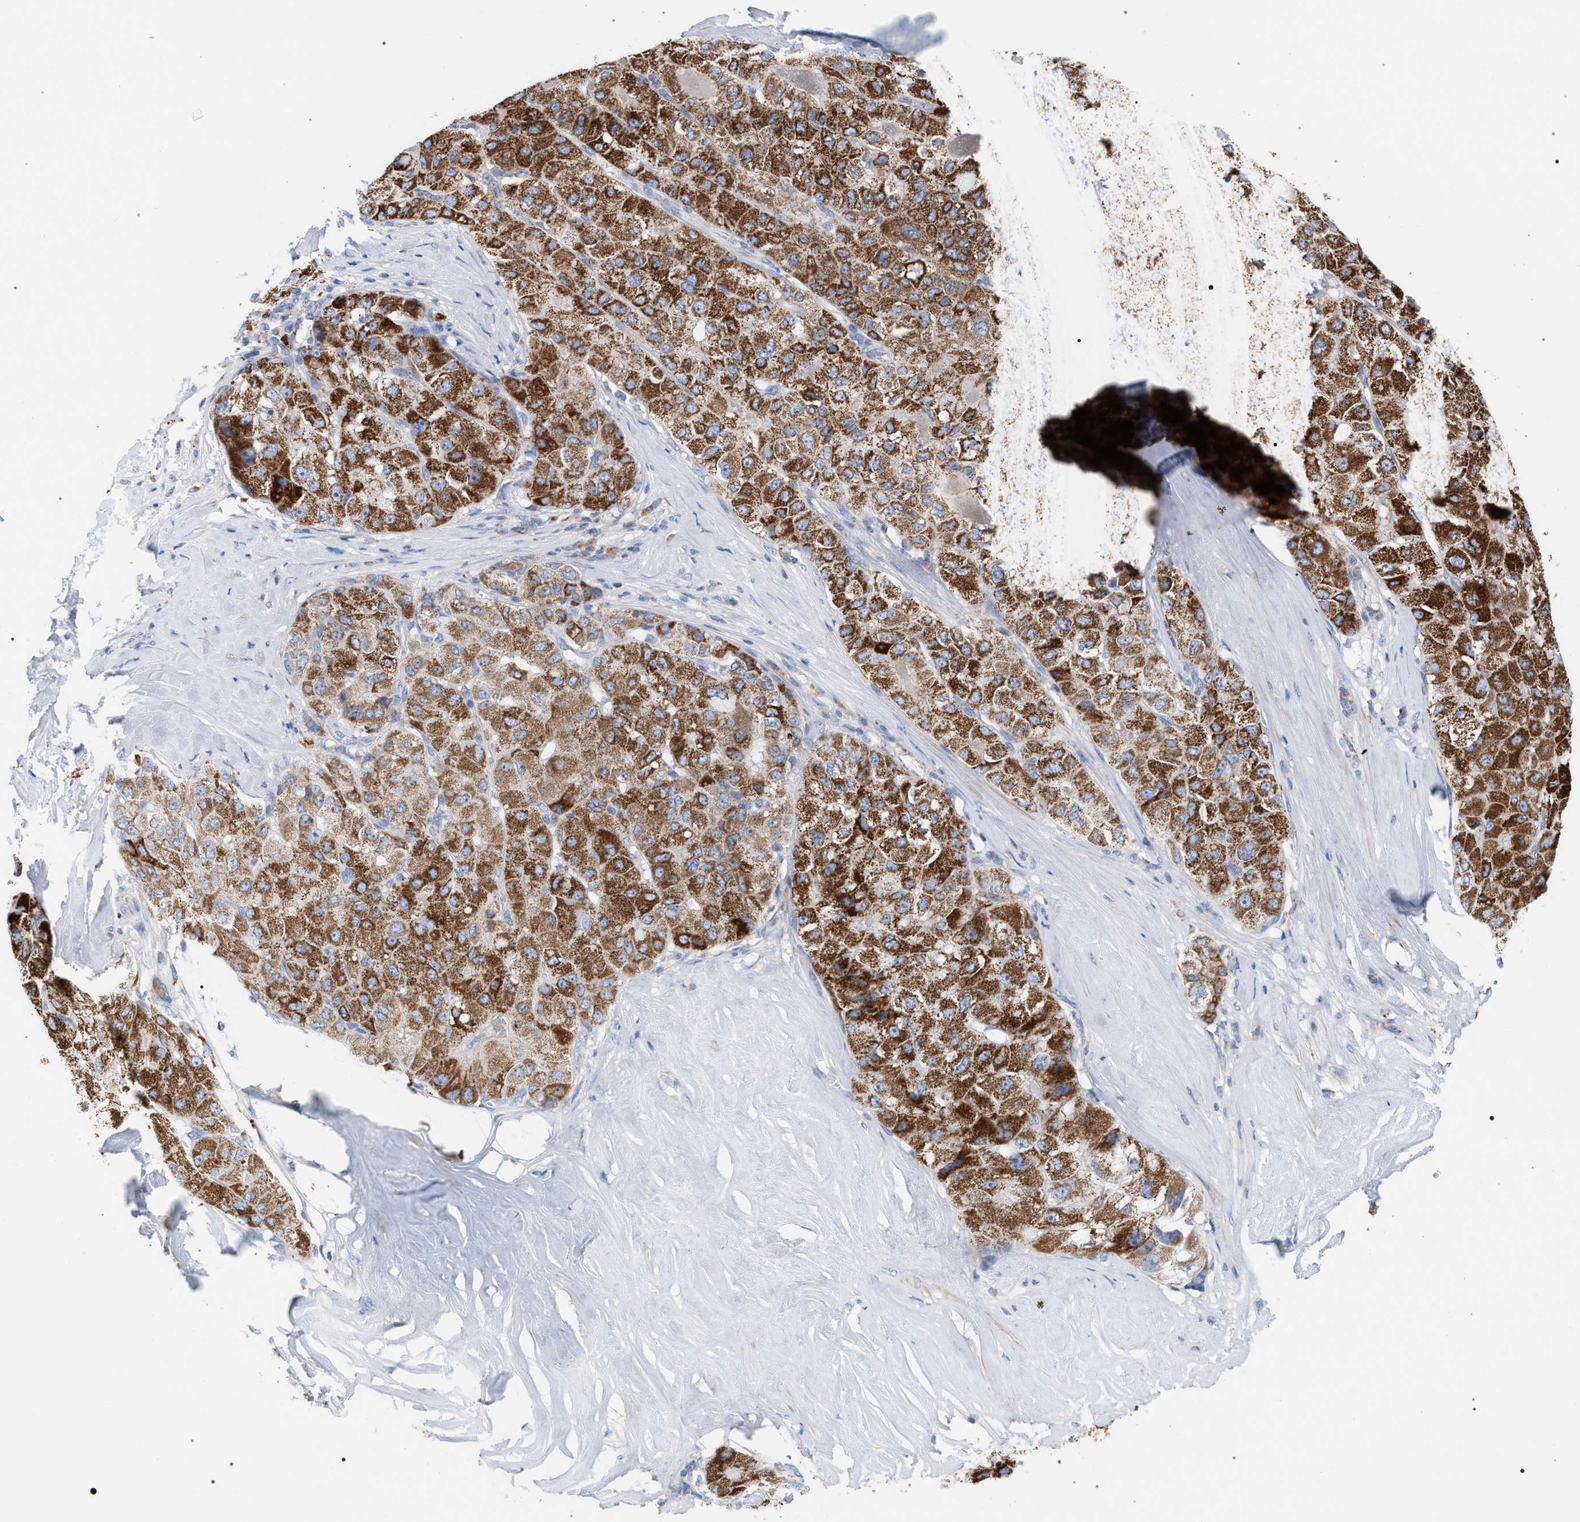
{"staining": {"intensity": "strong", "quantity": ">75%", "location": "cytoplasmic/membranous"}, "tissue": "liver cancer", "cell_type": "Tumor cells", "image_type": "cancer", "snomed": [{"axis": "morphology", "description": "Carcinoma, Hepatocellular, NOS"}, {"axis": "topography", "description": "Liver"}], "caption": "Immunohistochemical staining of liver cancer demonstrates high levels of strong cytoplasmic/membranous protein expression in about >75% of tumor cells.", "gene": "ECI2", "patient": {"sex": "male", "age": 80}}